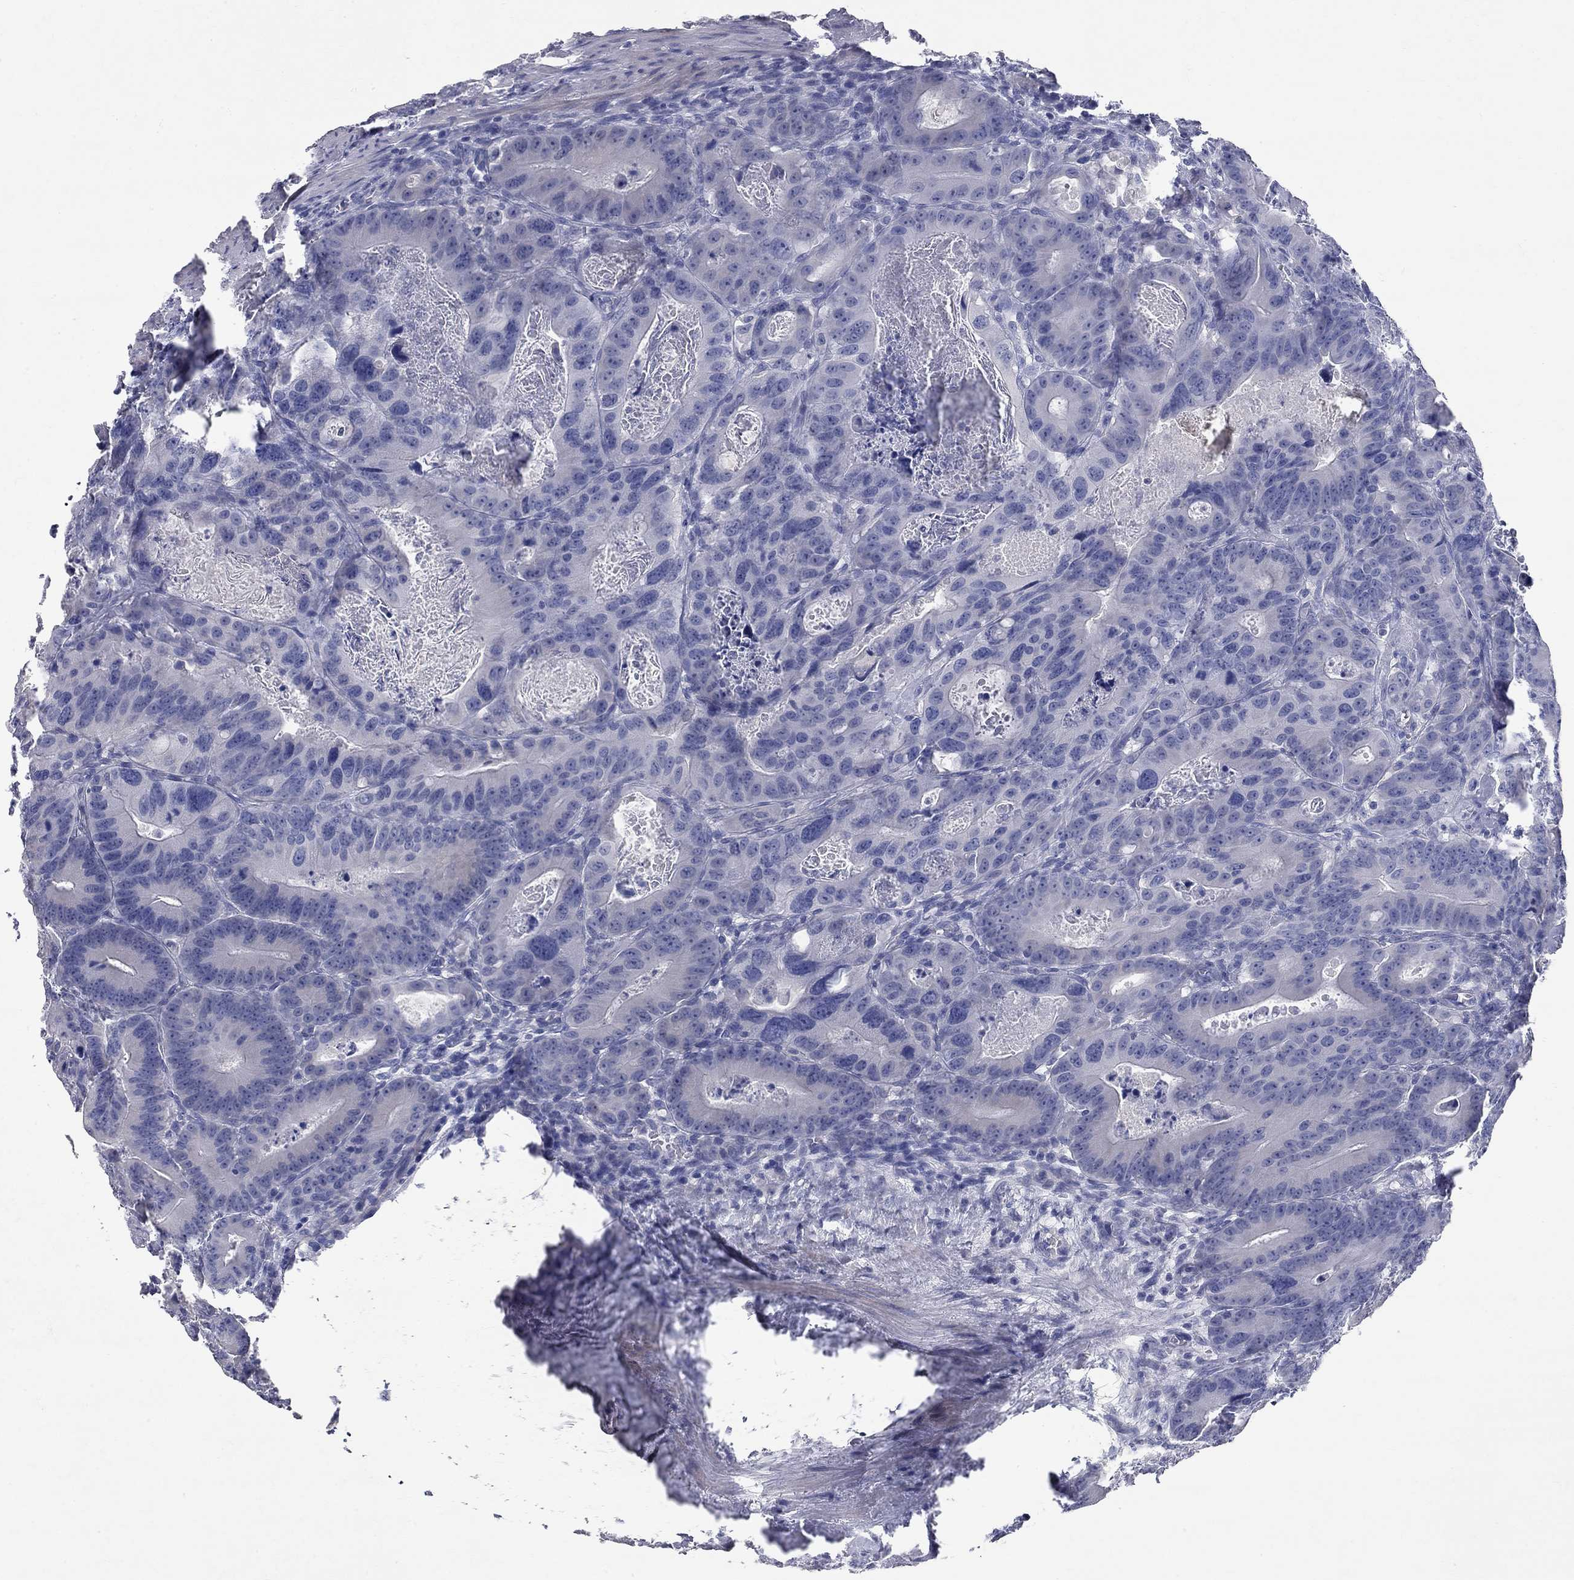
{"staining": {"intensity": "negative", "quantity": "none", "location": "none"}, "tissue": "colorectal cancer", "cell_type": "Tumor cells", "image_type": "cancer", "snomed": [{"axis": "morphology", "description": "Adenocarcinoma, NOS"}, {"axis": "topography", "description": "Rectum"}], "caption": "Adenocarcinoma (colorectal) was stained to show a protein in brown. There is no significant positivity in tumor cells.", "gene": "SYT12", "patient": {"sex": "male", "age": 64}}